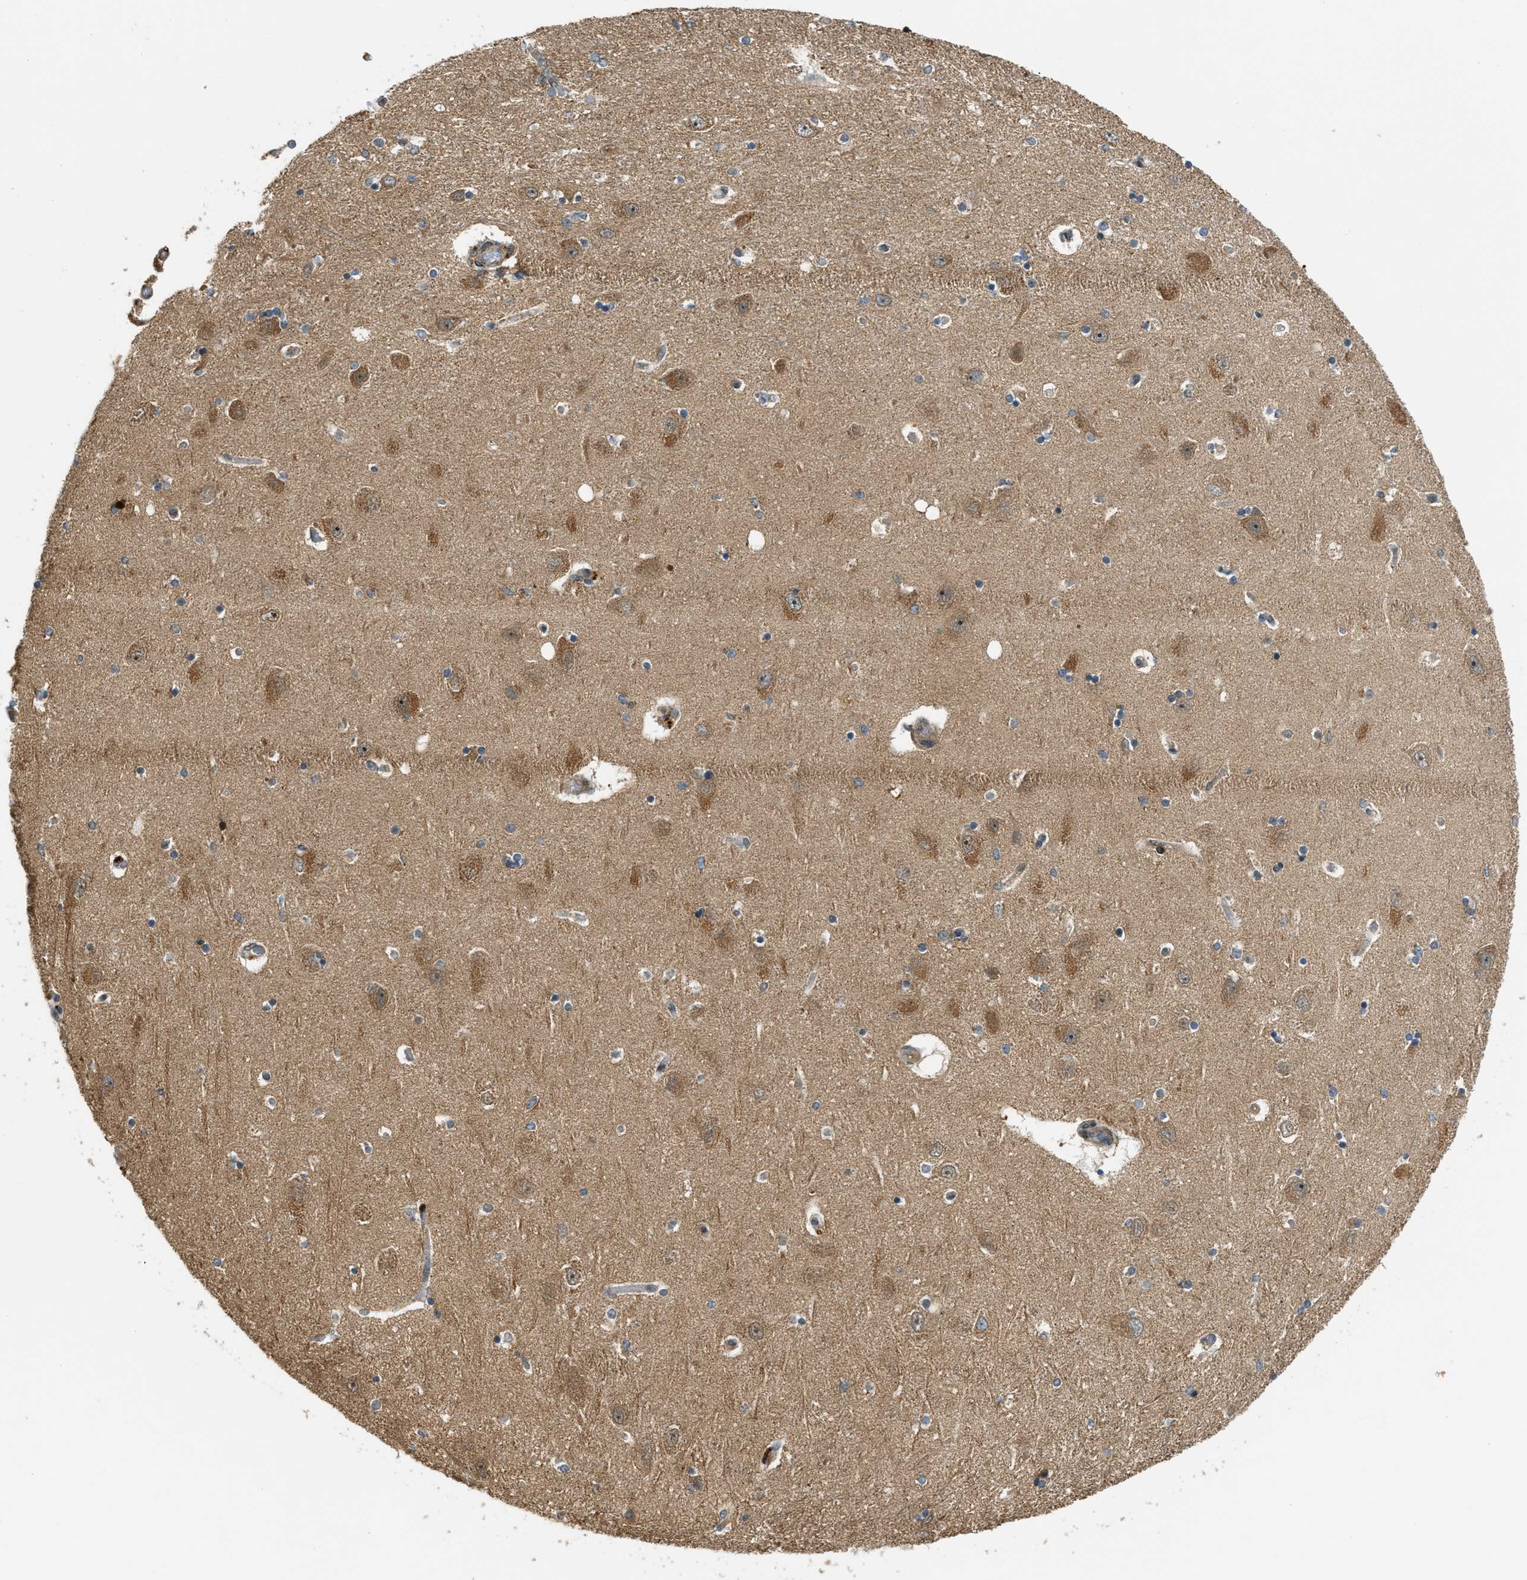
{"staining": {"intensity": "negative", "quantity": "none", "location": "none"}, "tissue": "hippocampus", "cell_type": "Glial cells", "image_type": "normal", "snomed": [{"axis": "morphology", "description": "Normal tissue, NOS"}, {"axis": "topography", "description": "Hippocampus"}], "caption": "Protein analysis of benign hippocampus exhibits no significant expression in glial cells.", "gene": "TRAPPC14", "patient": {"sex": "female", "age": 54}}